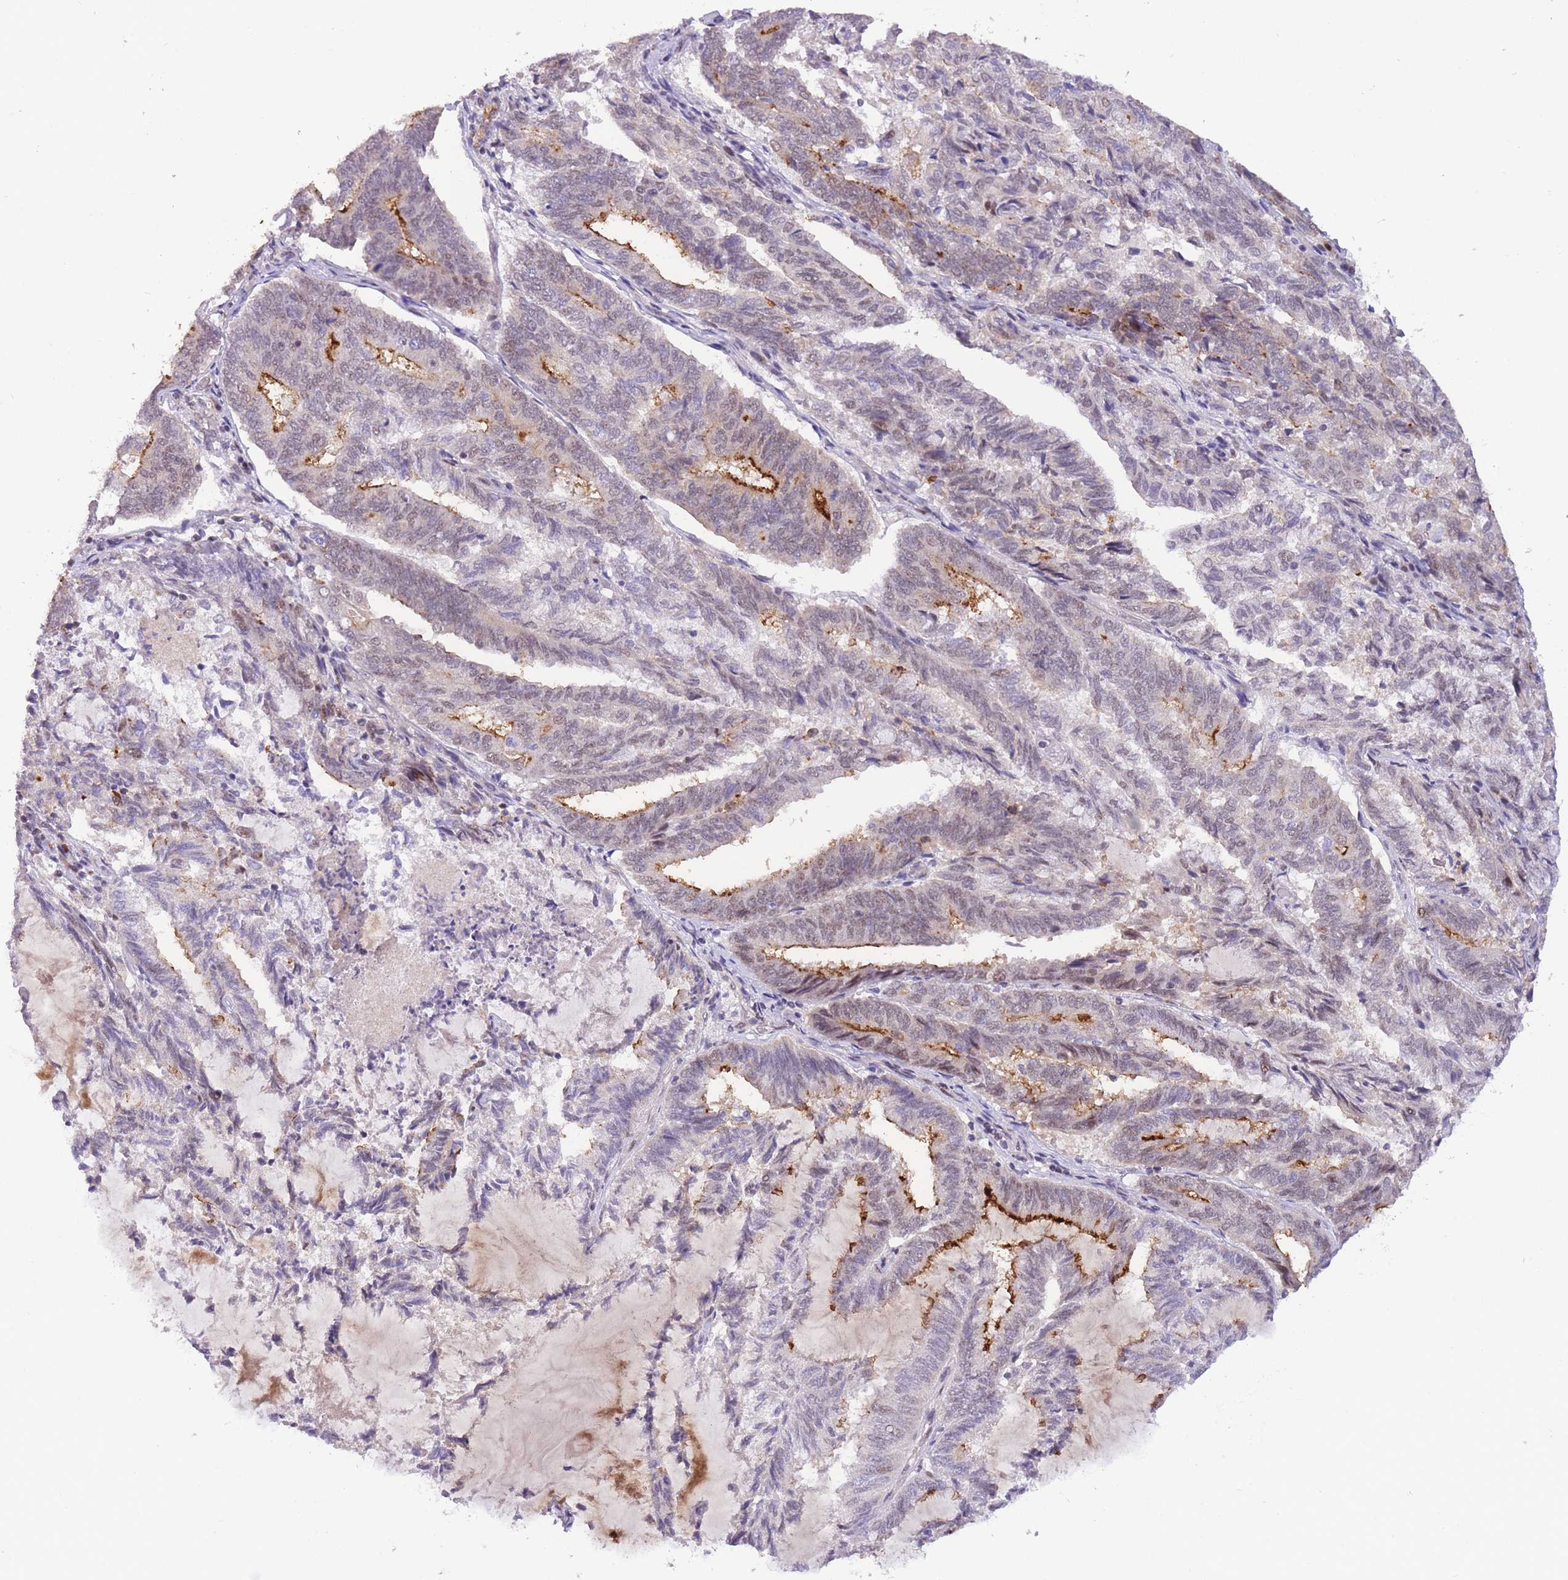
{"staining": {"intensity": "moderate", "quantity": "<25%", "location": "cytoplasmic/membranous"}, "tissue": "endometrial cancer", "cell_type": "Tumor cells", "image_type": "cancer", "snomed": [{"axis": "morphology", "description": "Adenocarcinoma, NOS"}, {"axis": "topography", "description": "Endometrium"}], "caption": "Protein staining of endometrial adenocarcinoma tissue shows moderate cytoplasmic/membranous expression in approximately <25% of tumor cells.", "gene": "SLC35F2", "patient": {"sex": "female", "age": 80}}